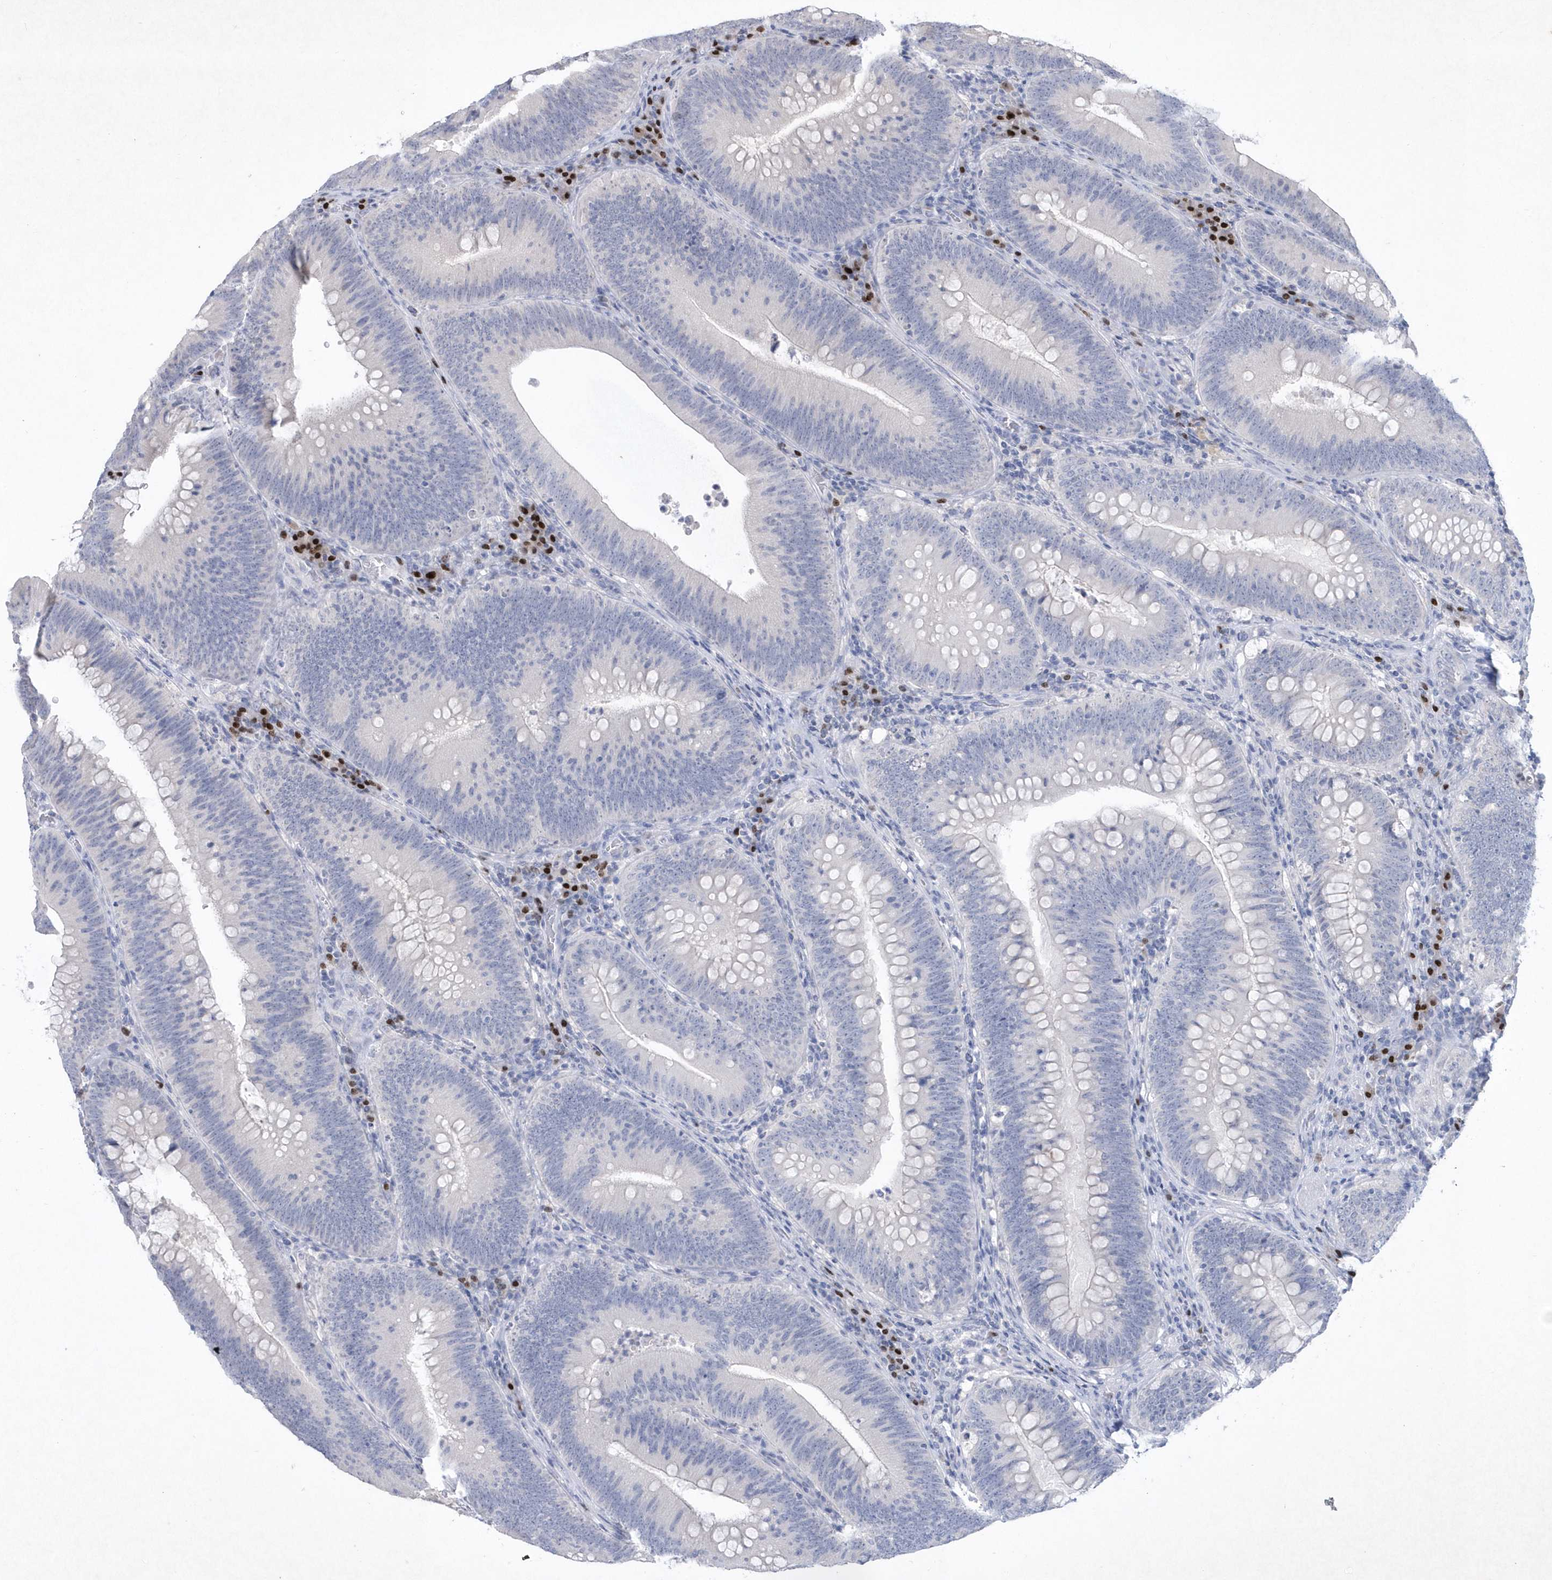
{"staining": {"intensity": "negative", "quantity": "none", "location": "none"}, "tissue": "colorectal cancer", "cell_type": "Tumor cells", "image_type": "cancer", "snomed": [{"axis": "morphology", "description": "Normal tissue, NOS"}, {"axis": "topography", "description": "Colon"}], "caption": "IHC photomicrograph of neoplastic tissue: human colorectal cancer stained with DAB (3,3'-diaminobenzidine) demonstrates no significant protein positivity in tumor cells. The staining was performed using DAB to visualize the protein expression in brown, while the nuclei were stained in blue with hematoxylin (Magnification: 20x).", "gene": "BHLHA15", "patient": {"sex": "female", "age": 82}}